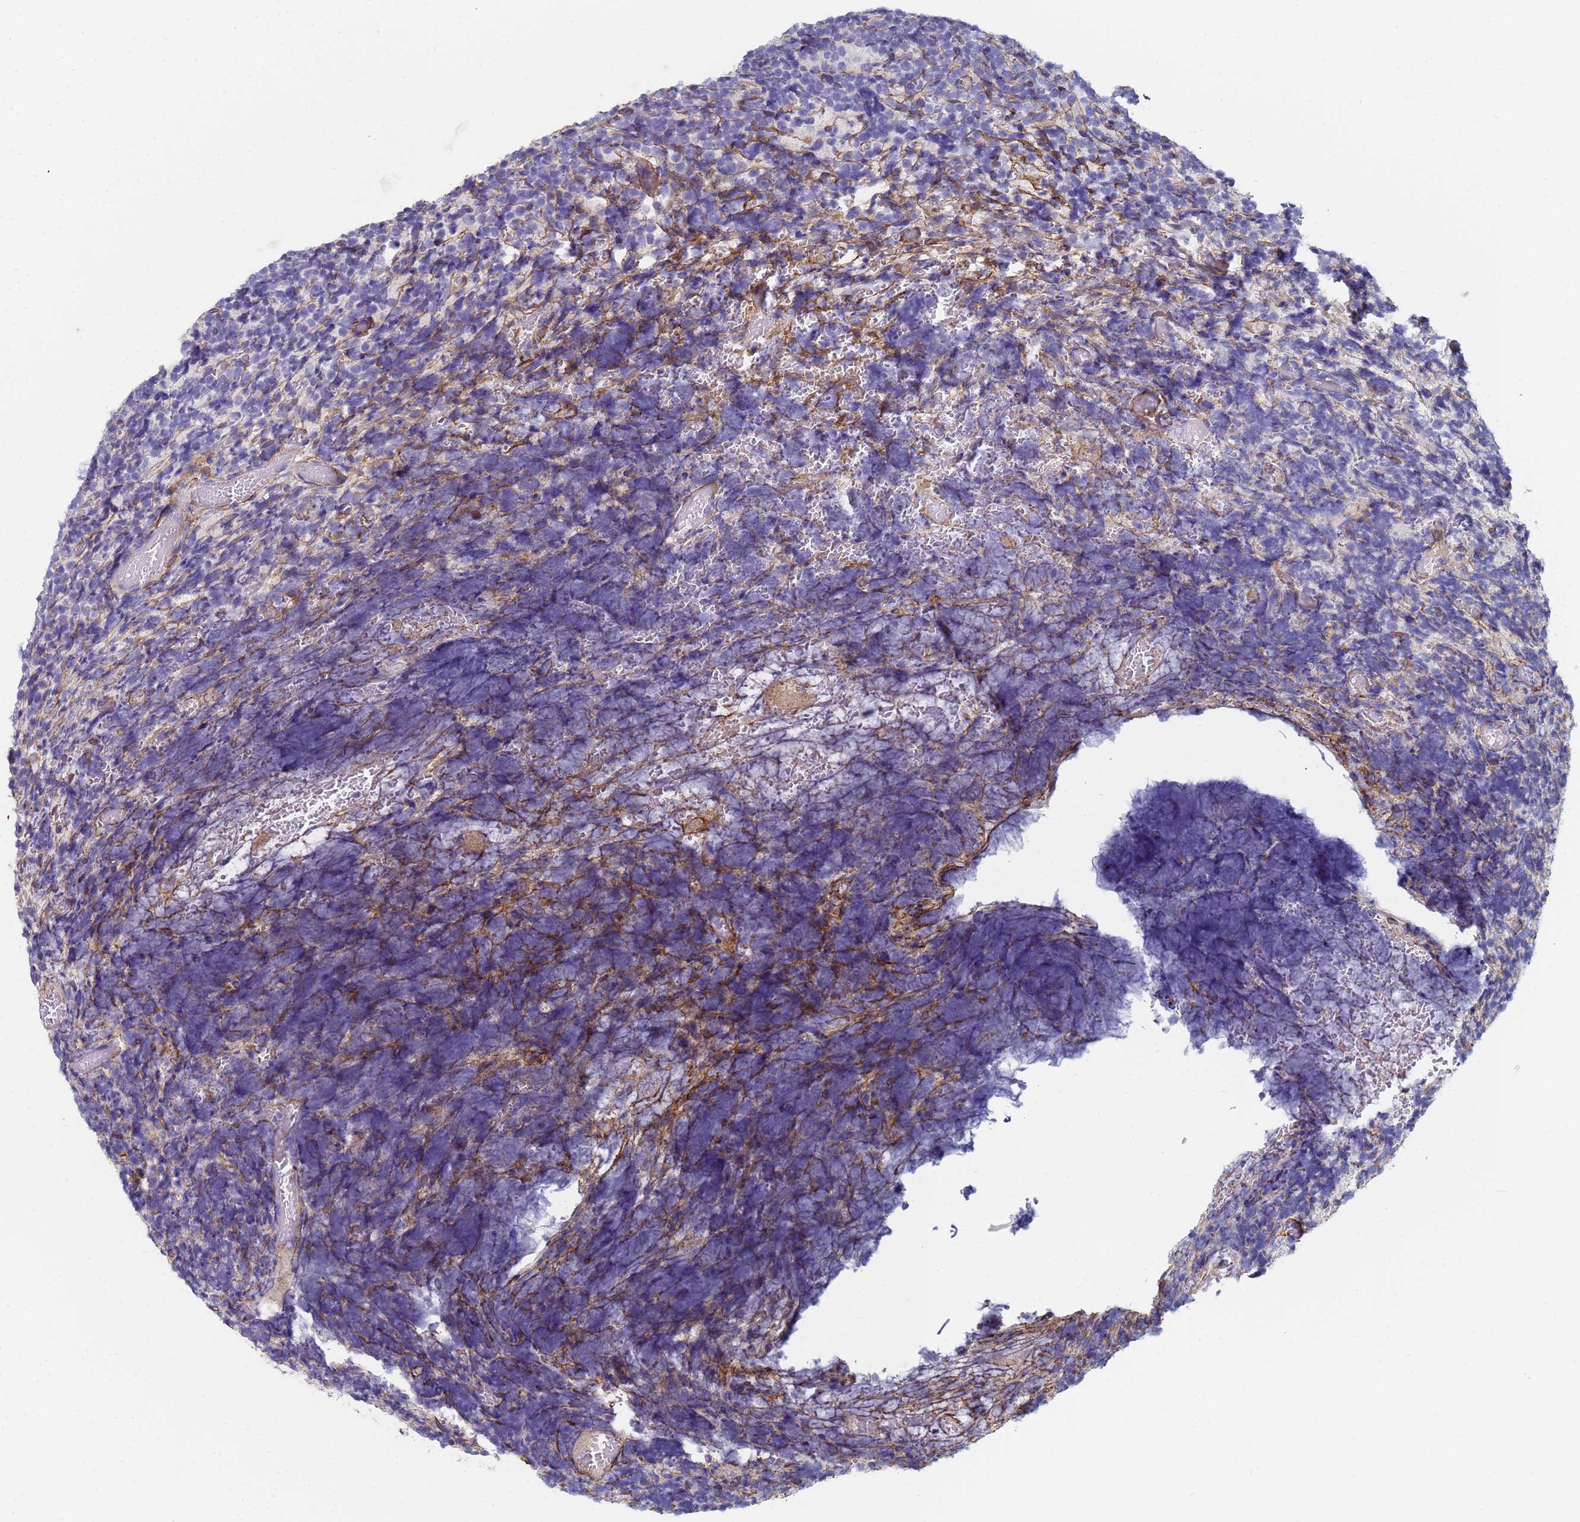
{"staining": {"intensity": "negative", "quantity": "none", "location": "none"}, "tissue": "glioma", "cell_type": "Tumor cells", "image_type": "cancer", "snomed": [{"axis": "morphology", "description": "Glioma, malignant, Low grade"}, {"axis": "topography", "description": "Brain"}], "caption": "This is an immunohistochemistry photomicrograph of human low-grade glioma (malignant). There is no staining in tumor cells.", "gene": "ABCA8", "patient": {"sex": "female", "age": 1}}